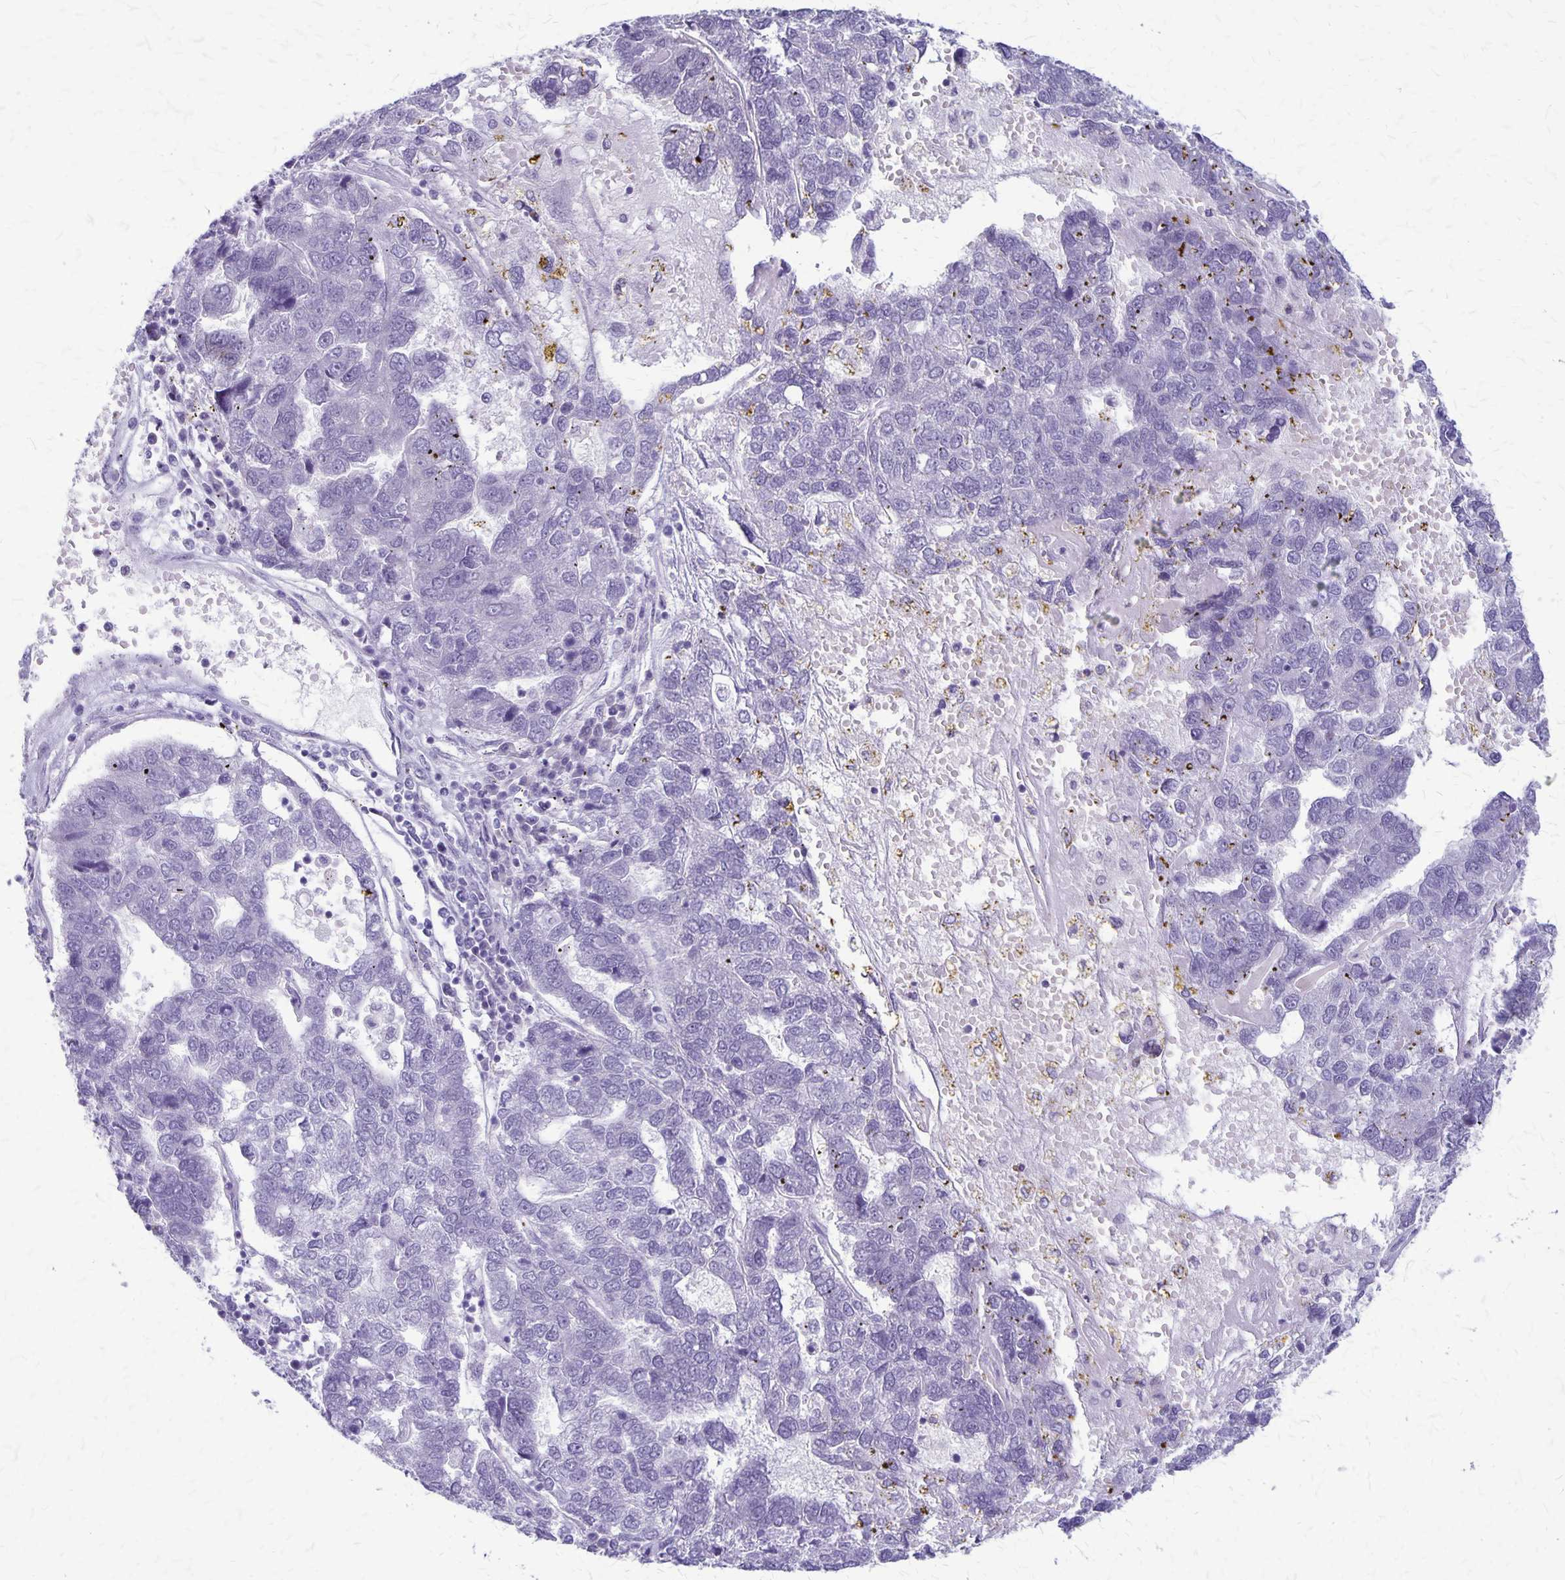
{"staining": {"intensity": "negative", "quantity": "none", "location": "none"}, "tissue": "pancreatic cancer", "cell_type": "Tumor cells", "image_type": "cancer", "snomed": [{"axis": "morphology", "description": "Adenocarcinoma, NOS"}, {"axis": "topography", "description": "Pancreas"}], "caption": "An image of pancreatic cancer (adenocarcinoma) stained for a protein exhibits no brown staining in tumor cells.", "gene": "PLXNB3", "patient": {"sex": "female", "age": 61}}